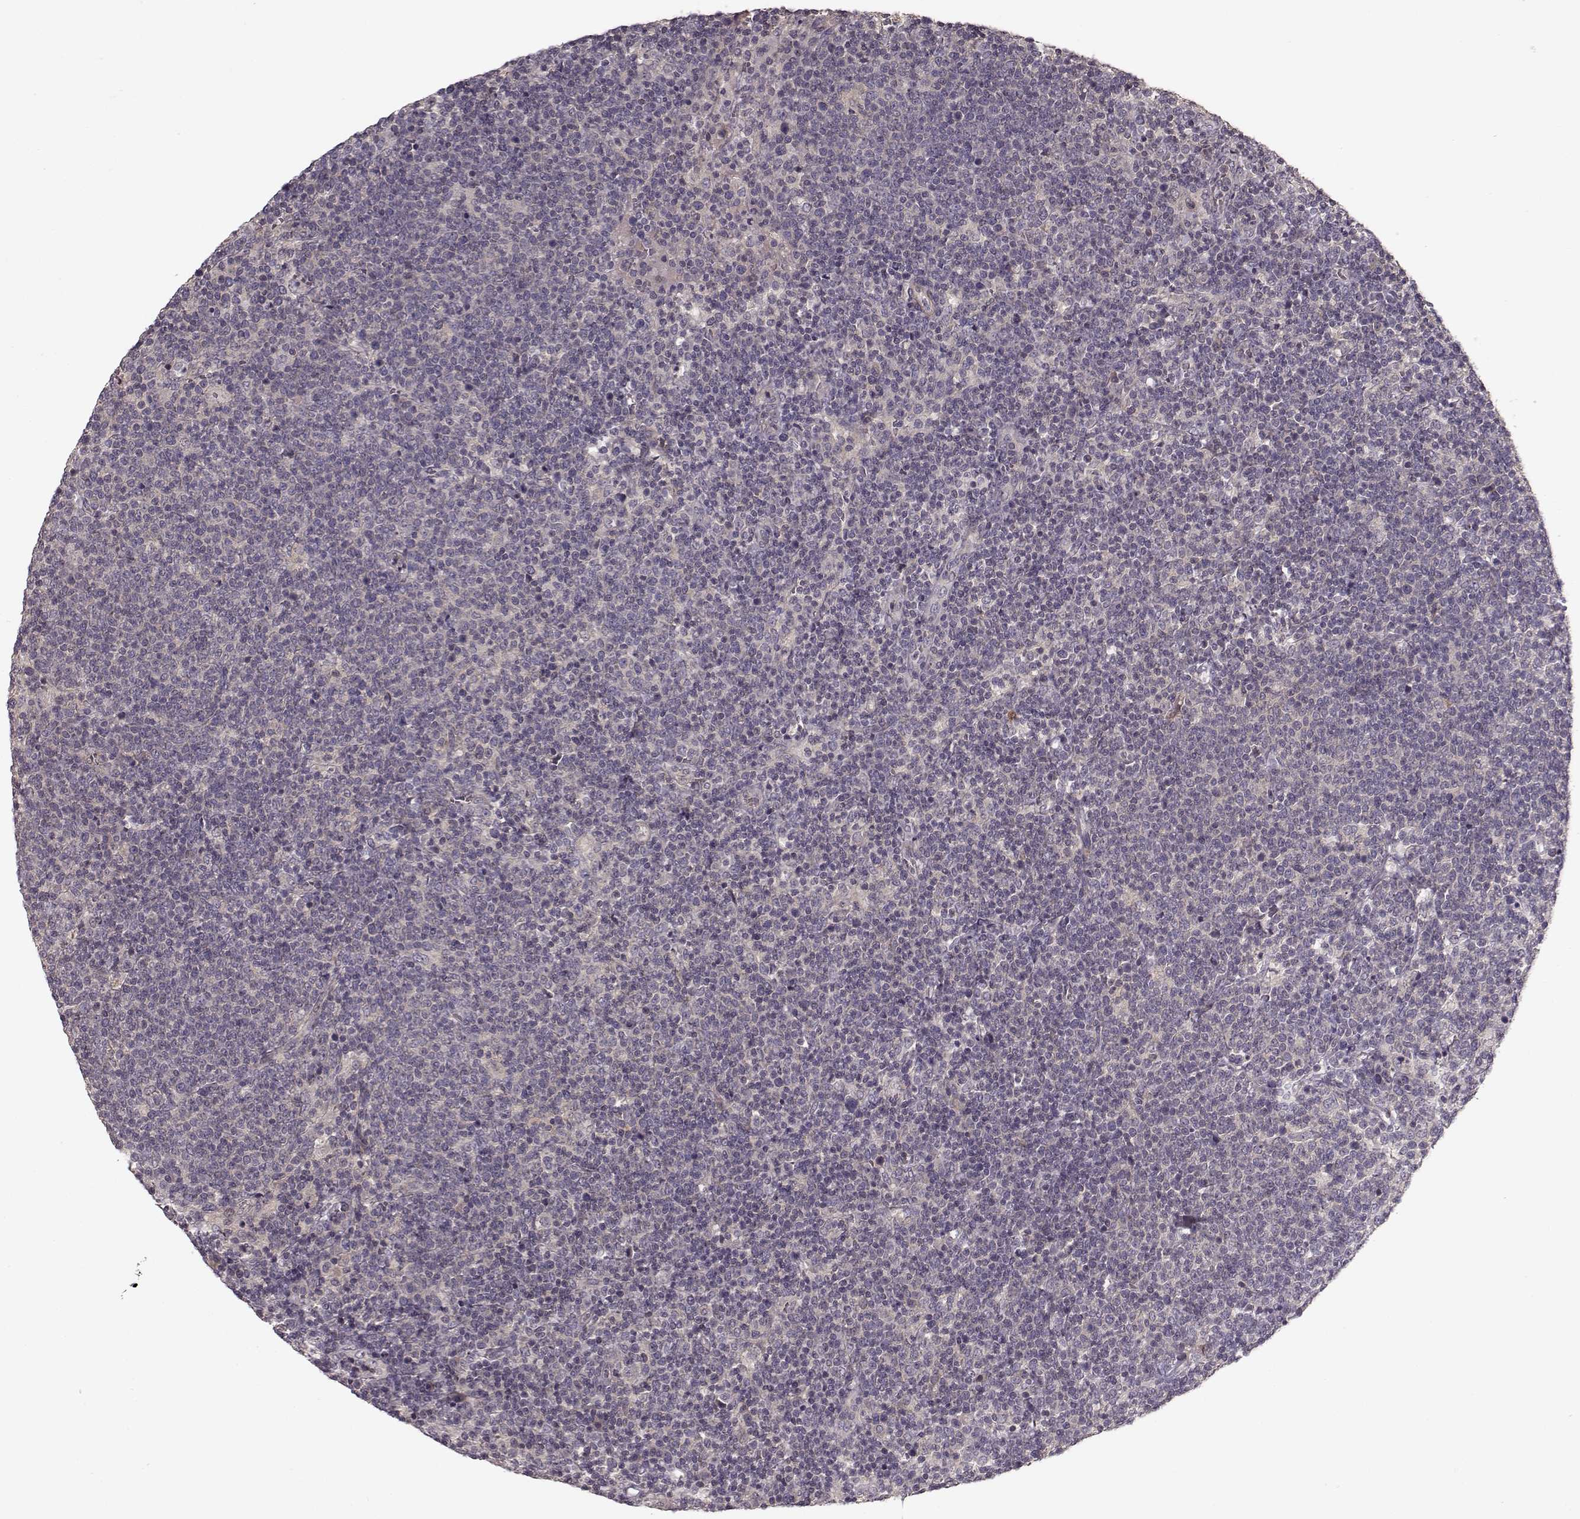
{"staining": {"intensity": "negative", "quantity": "none", "location": "none"}, "tissue": "lymphoma", "cell_type": "Tumor cells", "image_type": "cancer", "snomed": [{"axis": "morphology", "description": "Malignant lymphoma, non-Hodgkin's type, High grade"}, {"axis": "topography", "description": "Lymph node"}], "caption": "Immunohistochemical staining of human malignant lymphoma, non-Hodgkin's type (high-grade) shows no significant expression in tumor cells. (Stains: DAB (3,3'-diaminobenzidine) IHC with hematoxylin counter stain, Microscopy: brightfield microscopy at high magnification).", "gene": "SLAIN2", "patient": {"sex": "male", "age": 61}}